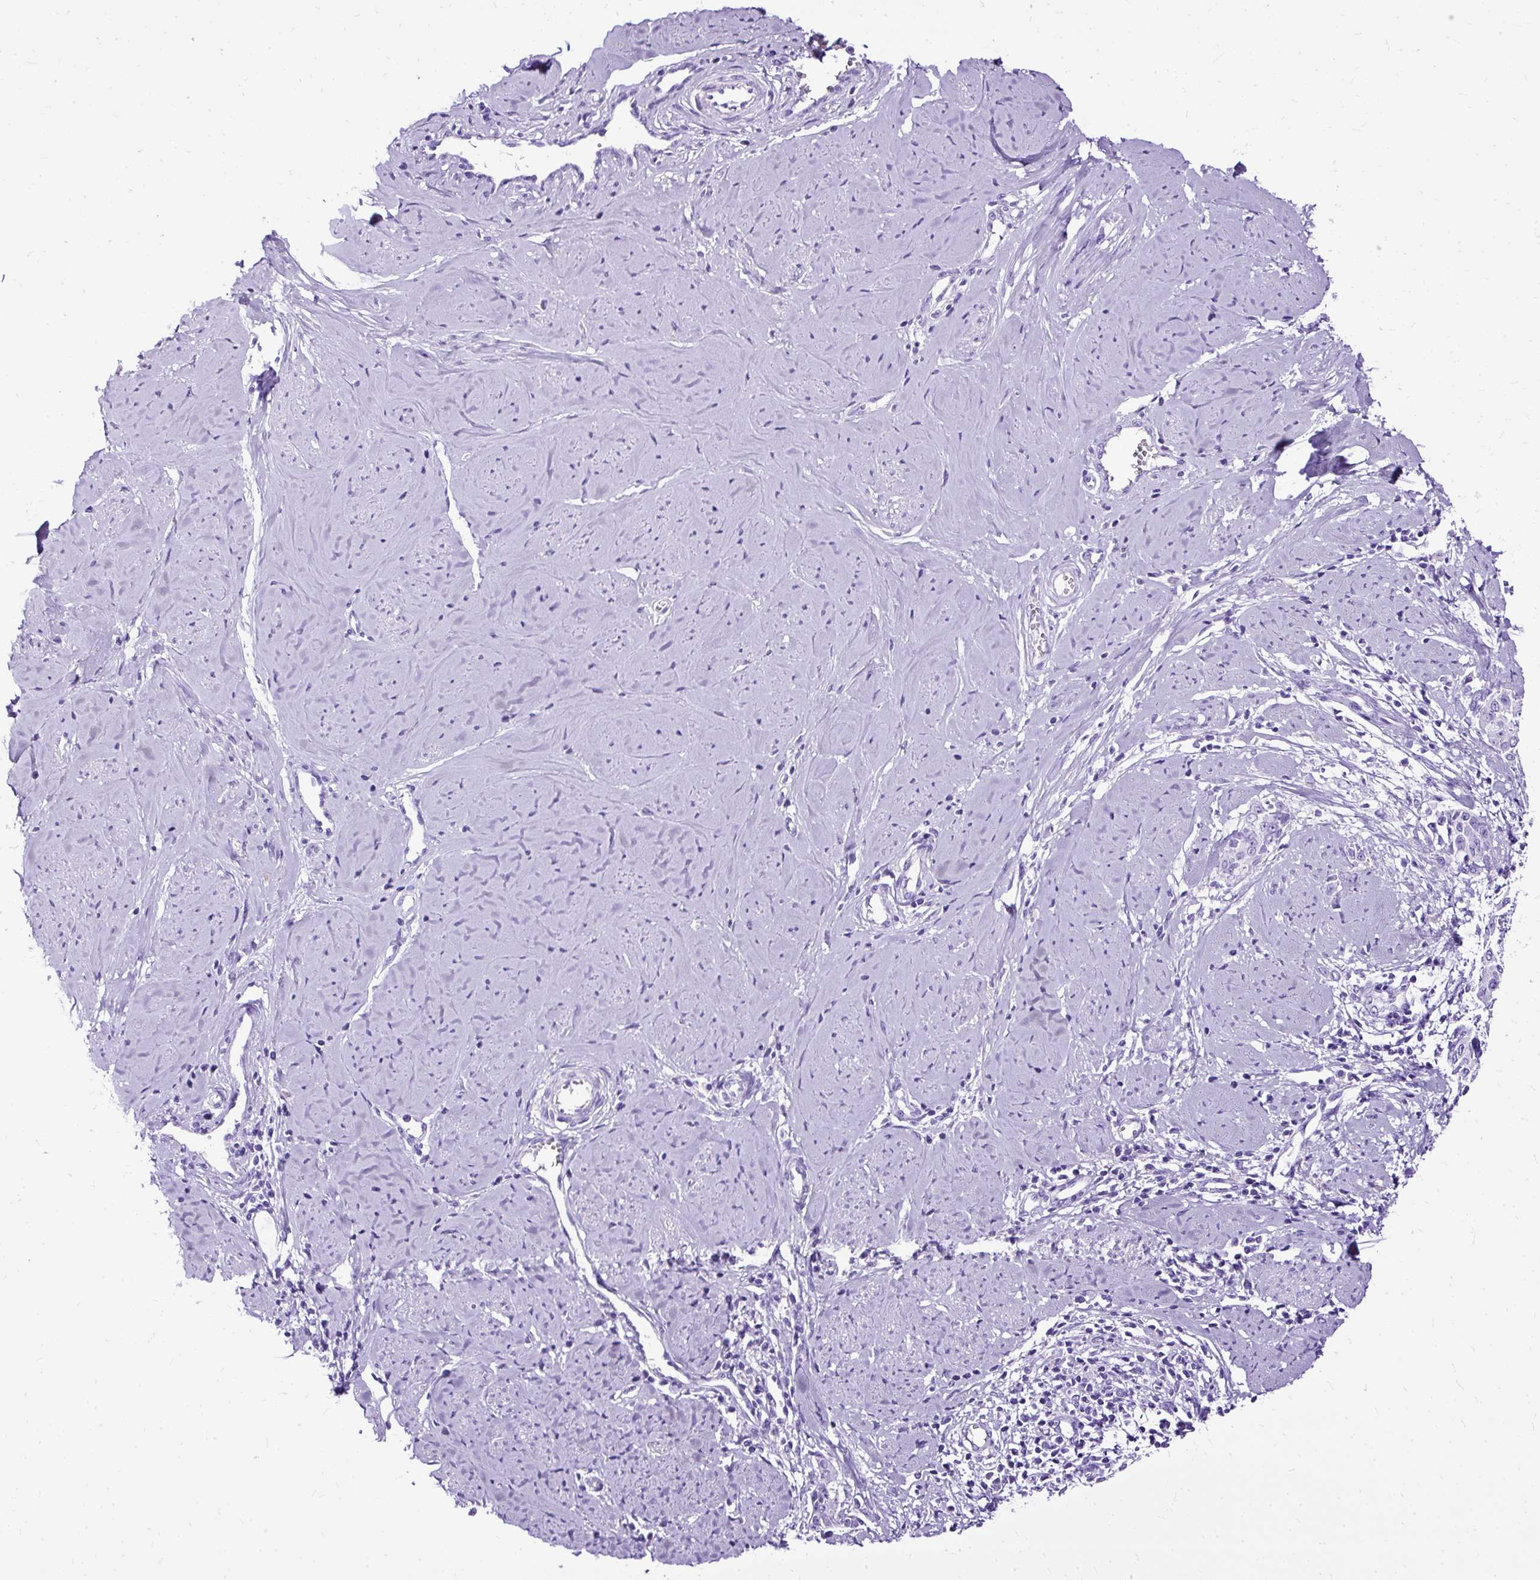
{"staining": {"intensity": "negative", "quantity": "none", "location": "none"}, "tissue": "cervical cancer", "cell_type": "Tumor cells", "image_type": "cancer", "snomed": [{"axis": "morphology", "description": "Squamous cell carcinoma, NOS"}, {"axis": "topography", "description": "Cervix"}], "caption": "High power microscopy histopathology image of an IHC photomicrograph of cervical squamous cell carcinoma, revealing no significant staining in tumor cells.", "gene": "SLC8A2", "patient": {"sex": "female", "age": 44}}